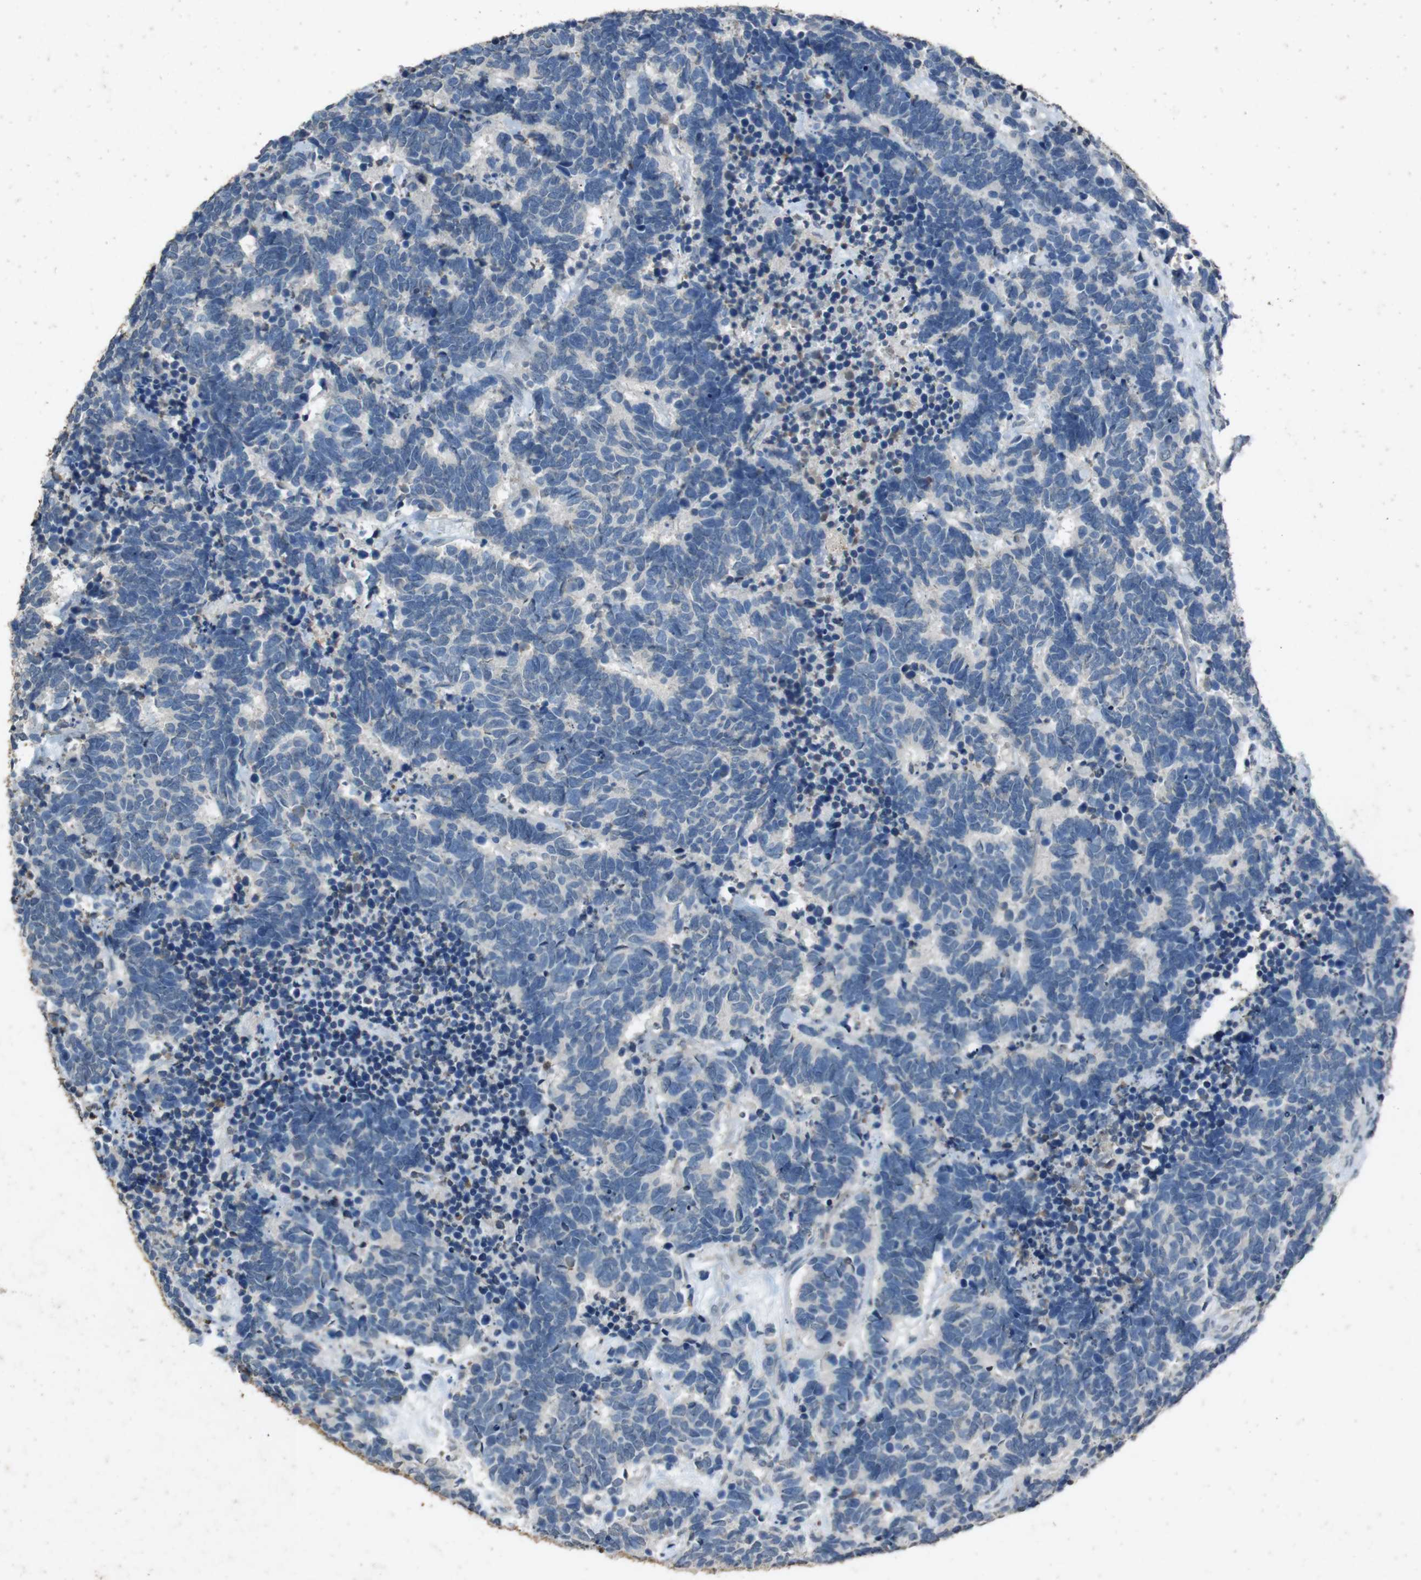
{"staining": {"intensity": "negative", "quantity": "none", "location": "none"}, "tissue": "carcinoid", "cell_type": "Tumor cells", "image_type": "cancer", "snomed": [{"axis": "morphology", "description": "Carcinoma, NOS"}, {"axis": "morphology", "description": "Carcinoid, malignant, NOS"}, {"axis": "topography", "description": "Urinary bladder"}], "caption": "Immunohistochemical staining of carcinoid (malignant) displays no significant expression in tumor cells.", "gene": "STBD1", "patient": {"sex": "male", "age": 57}}